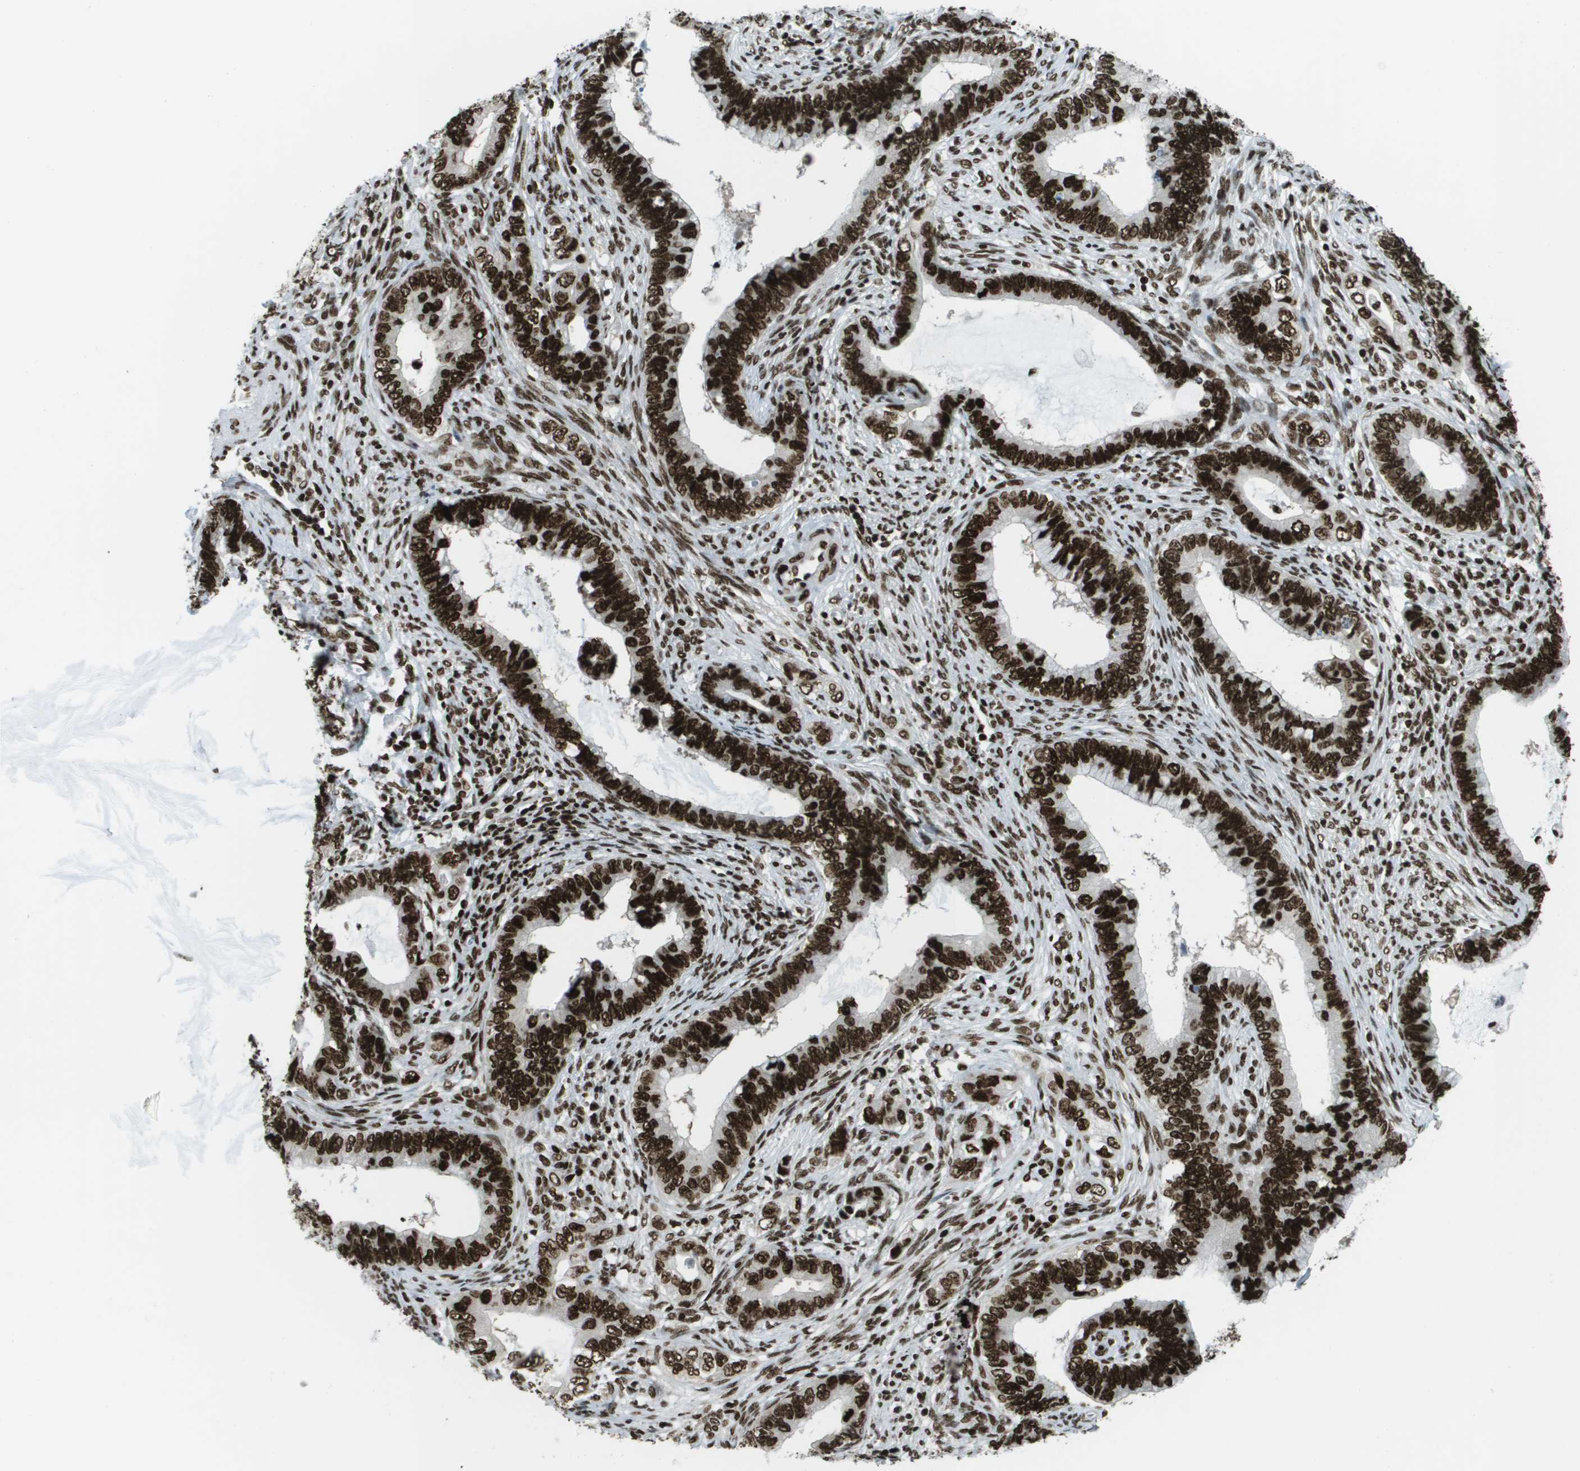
{"staining": {"intensity": "strong", "quantity": ">75%", "location": "nuclear"}, "tissue": "cervical cancer", "cell_type": "Tumor cells", "image_type": "cancer", "snomed": [{"axis": "morphology", "description": "Adenocarcinoma, NOS"}, {"axis": "topography", "description": "Cervix"}], "caption": "Immunohistochemistry (DAB) staining of human adenocarcinoma (cervical) shows strong nuclear protein expression in about >75% of tumor cells.", "gene": "GLYR1", "patient": {"sex": "female", "age": 44}}